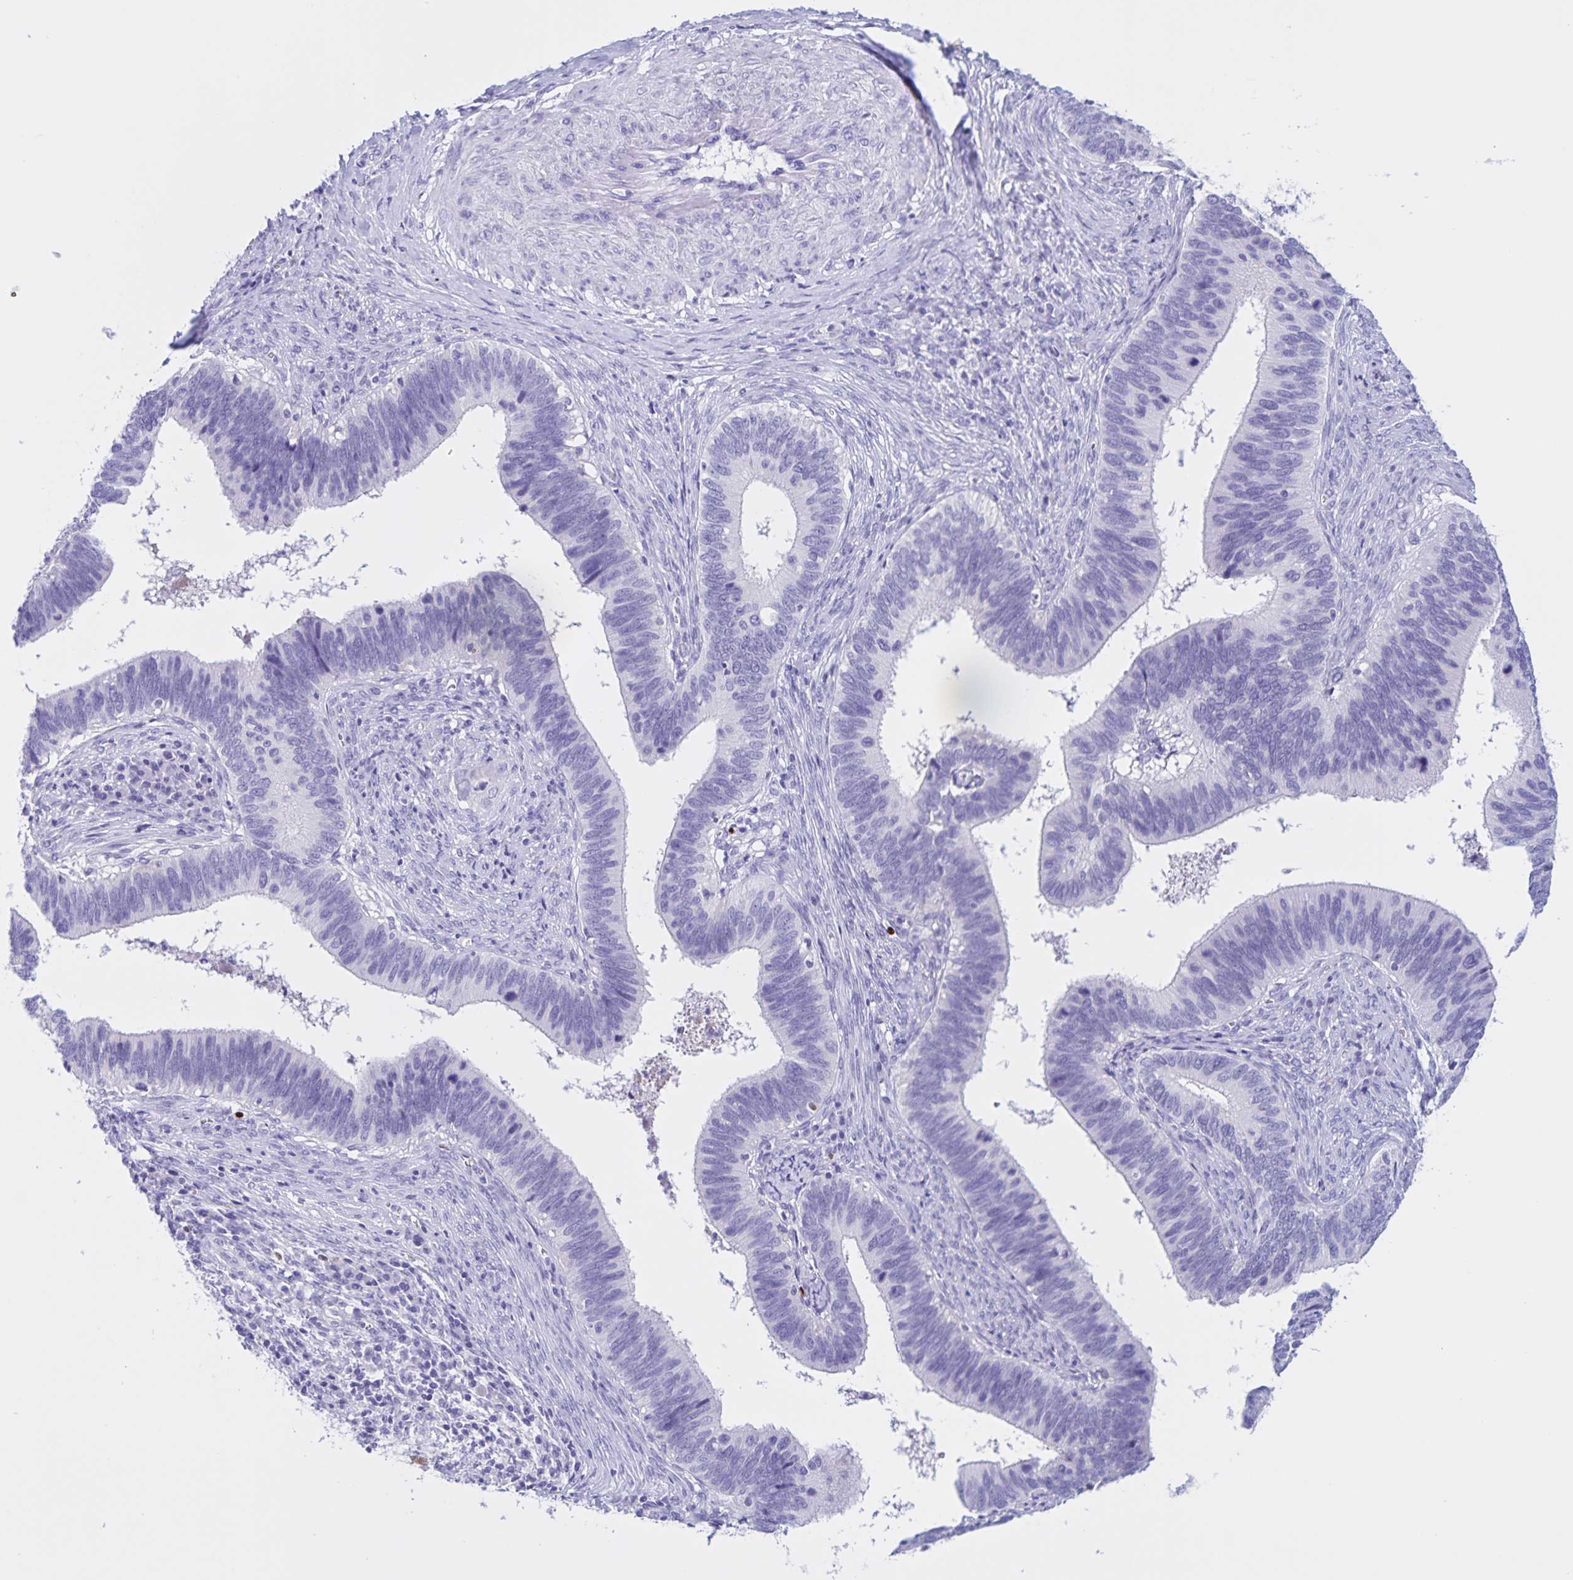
{"staining": {"intensity": "negative", "quantity": "none", "location": "none"}, "tissue": "cervical cancer", "cell_type": "Tumor cells", "image_type": "cancer", "snomed": [{"axis": "morphology", "description": "Adenocarcinoma, NOS"}, {"axis": "topography", "description": "Cervix"}], "caption": "DAB immunohistochemical staining of cervical cancer demonstrates no significant positivity in tumor cells.", "gene": "TGIF2LX", "patient": {"sex": "female", "age": 42}}